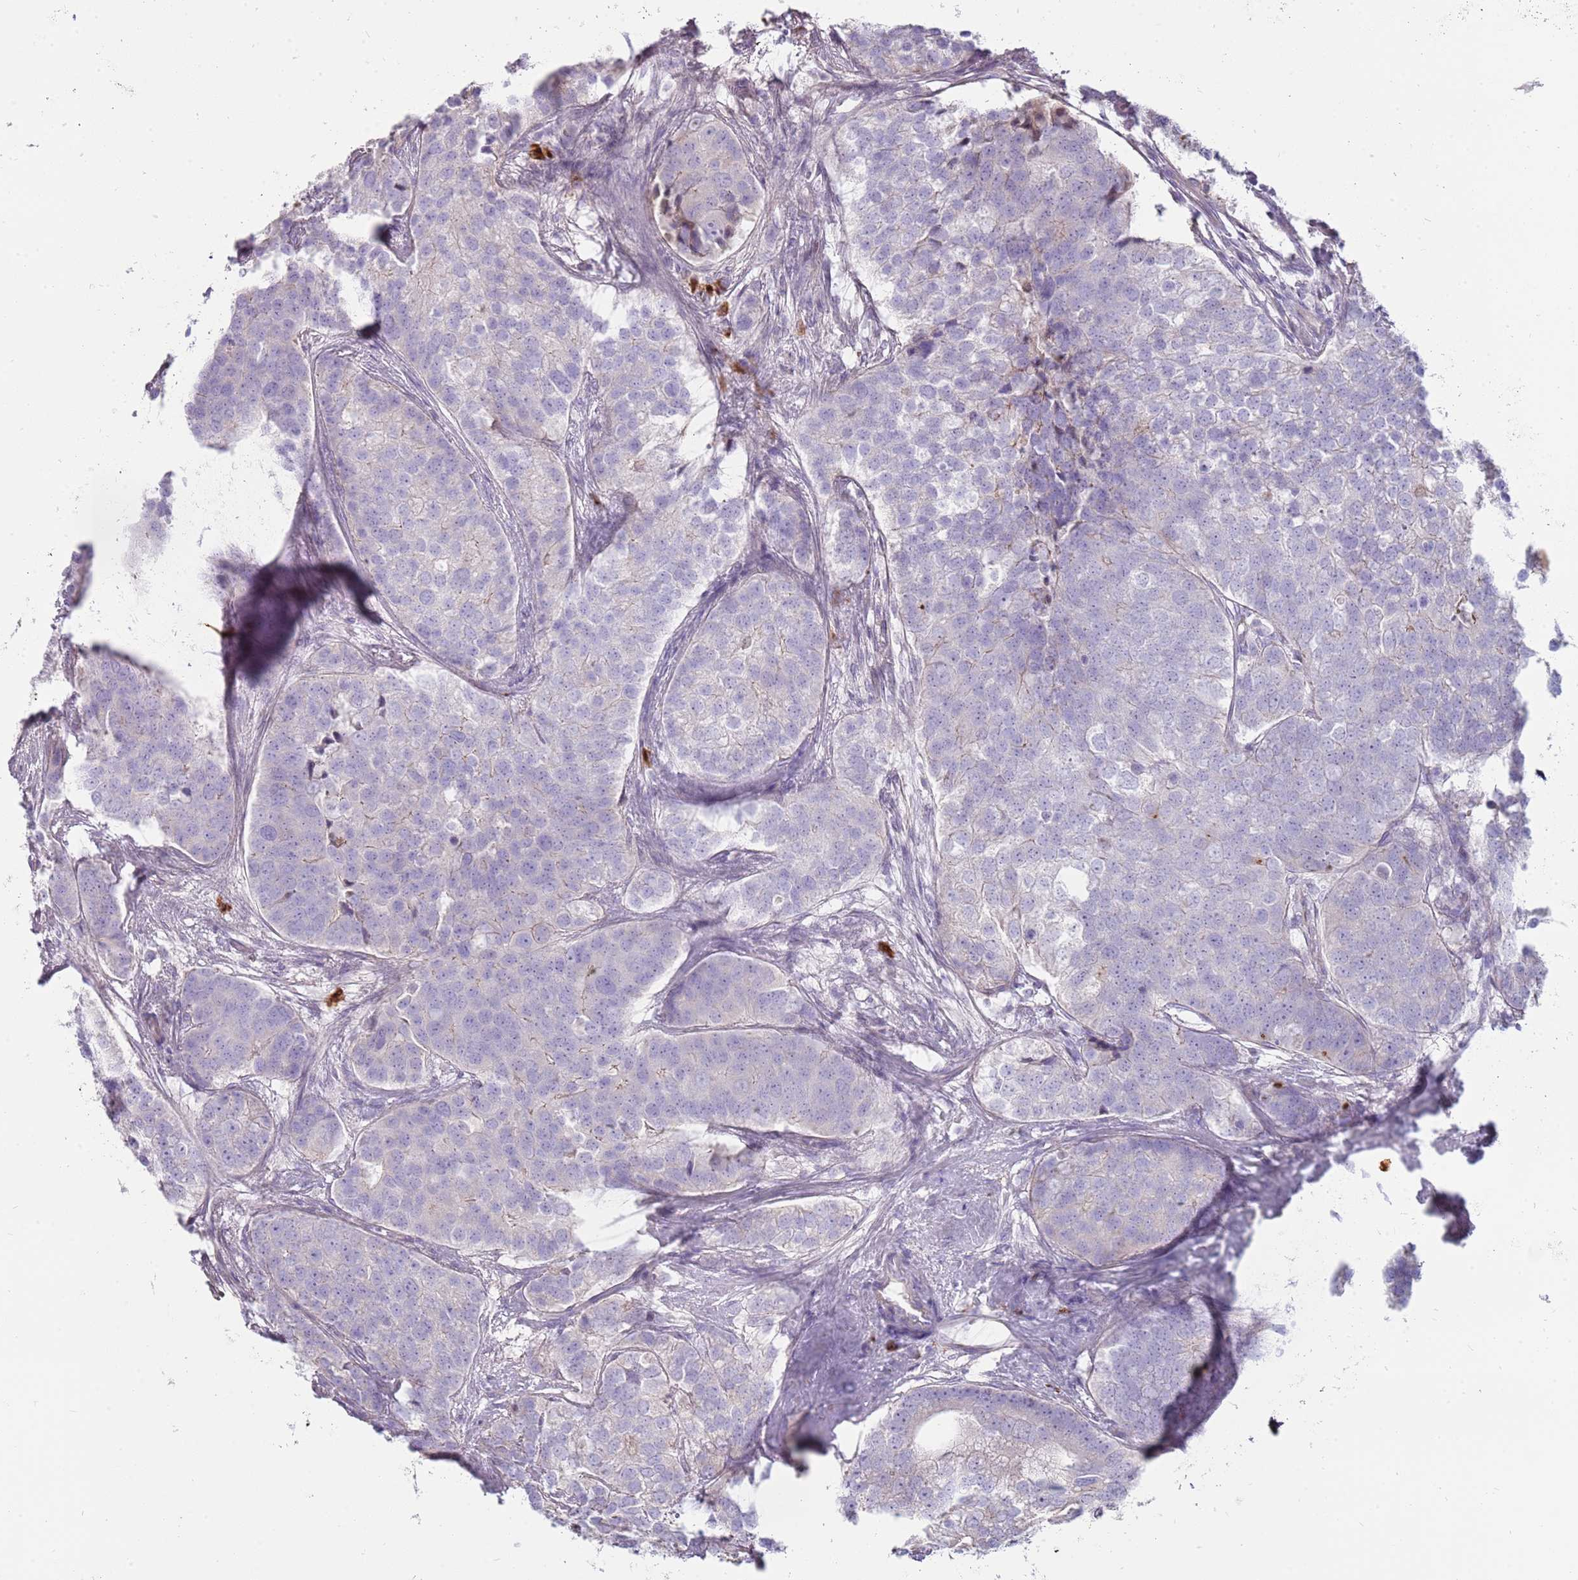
{"staining": {"intensity": "negative", "quantity": "none", "location": "none"}, "tissue": "prostate cancer", "cell_type": "Tumor cells", "image_type": "cancer", "snomed": [{"axis": "morphology", "description": "Adenocarcinoma, High grade"}, {"axis": "topography", "description": "Prostate"}], "caption": "This is an IHC photomicrograph of human high-grade adenocarcinoma (prostate). There is no positivity in tumor cells.", "gene": "MCUB", "patient": {"sex": "male", "age": 62}}